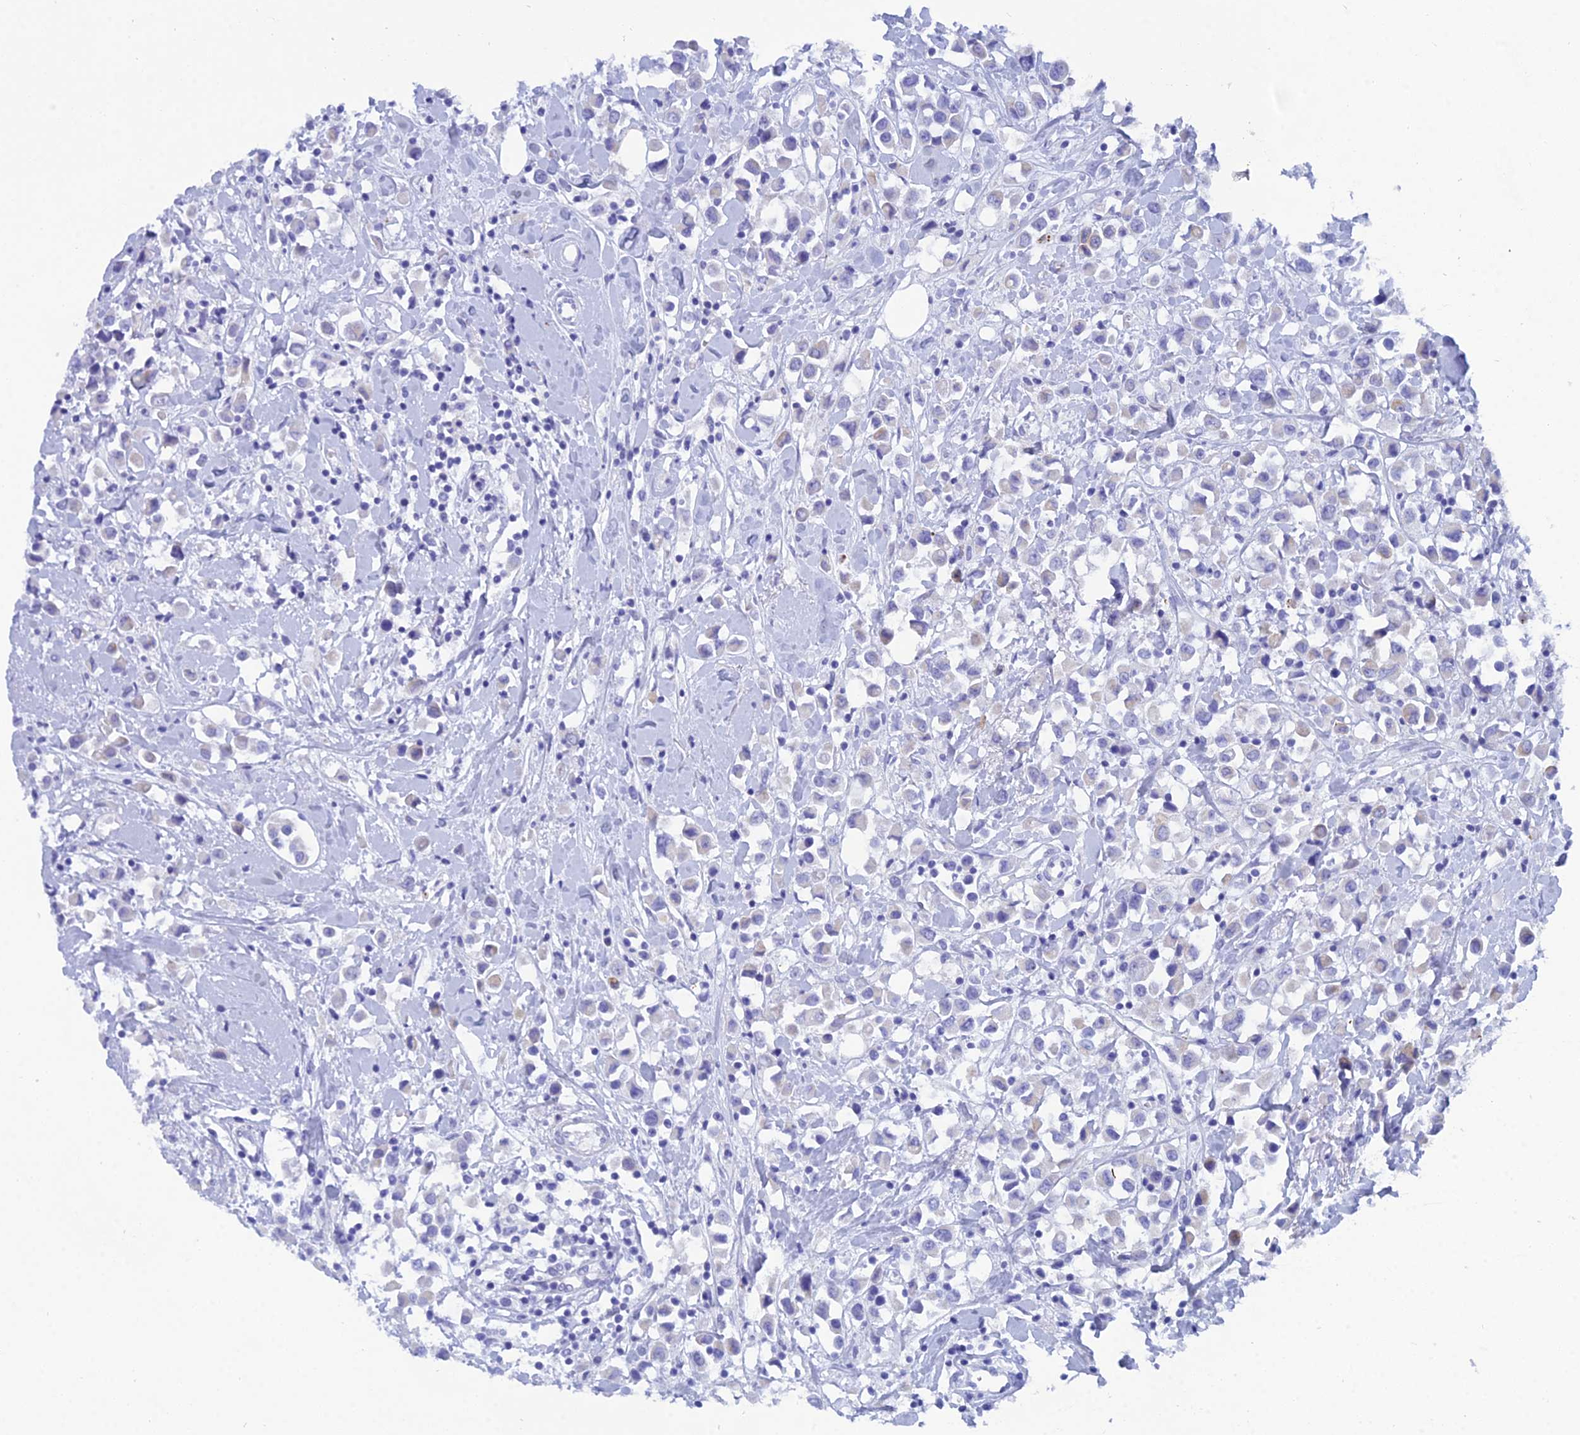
{"staining": {"intensity": "negative", "quantity": "none", "location": "none"}, "tissue": "breast cancer", "cell_type": "Tumor cells", "image_type": "cancer", "snomed": [{"axis": "morphology", "description": "Duct carcinoma"}, {"axis": "topography", "description": "Breast"}], "caption": "Immunohistochemical staining of breast intraductal carcinoma exhibits no significant expression in tumor cells. (DAB (3,3'-diaminobenzidine) immunohistochemistry, high magnification).", "gene": "REG1A", "patient": {"sex": "female", "age": 61}}